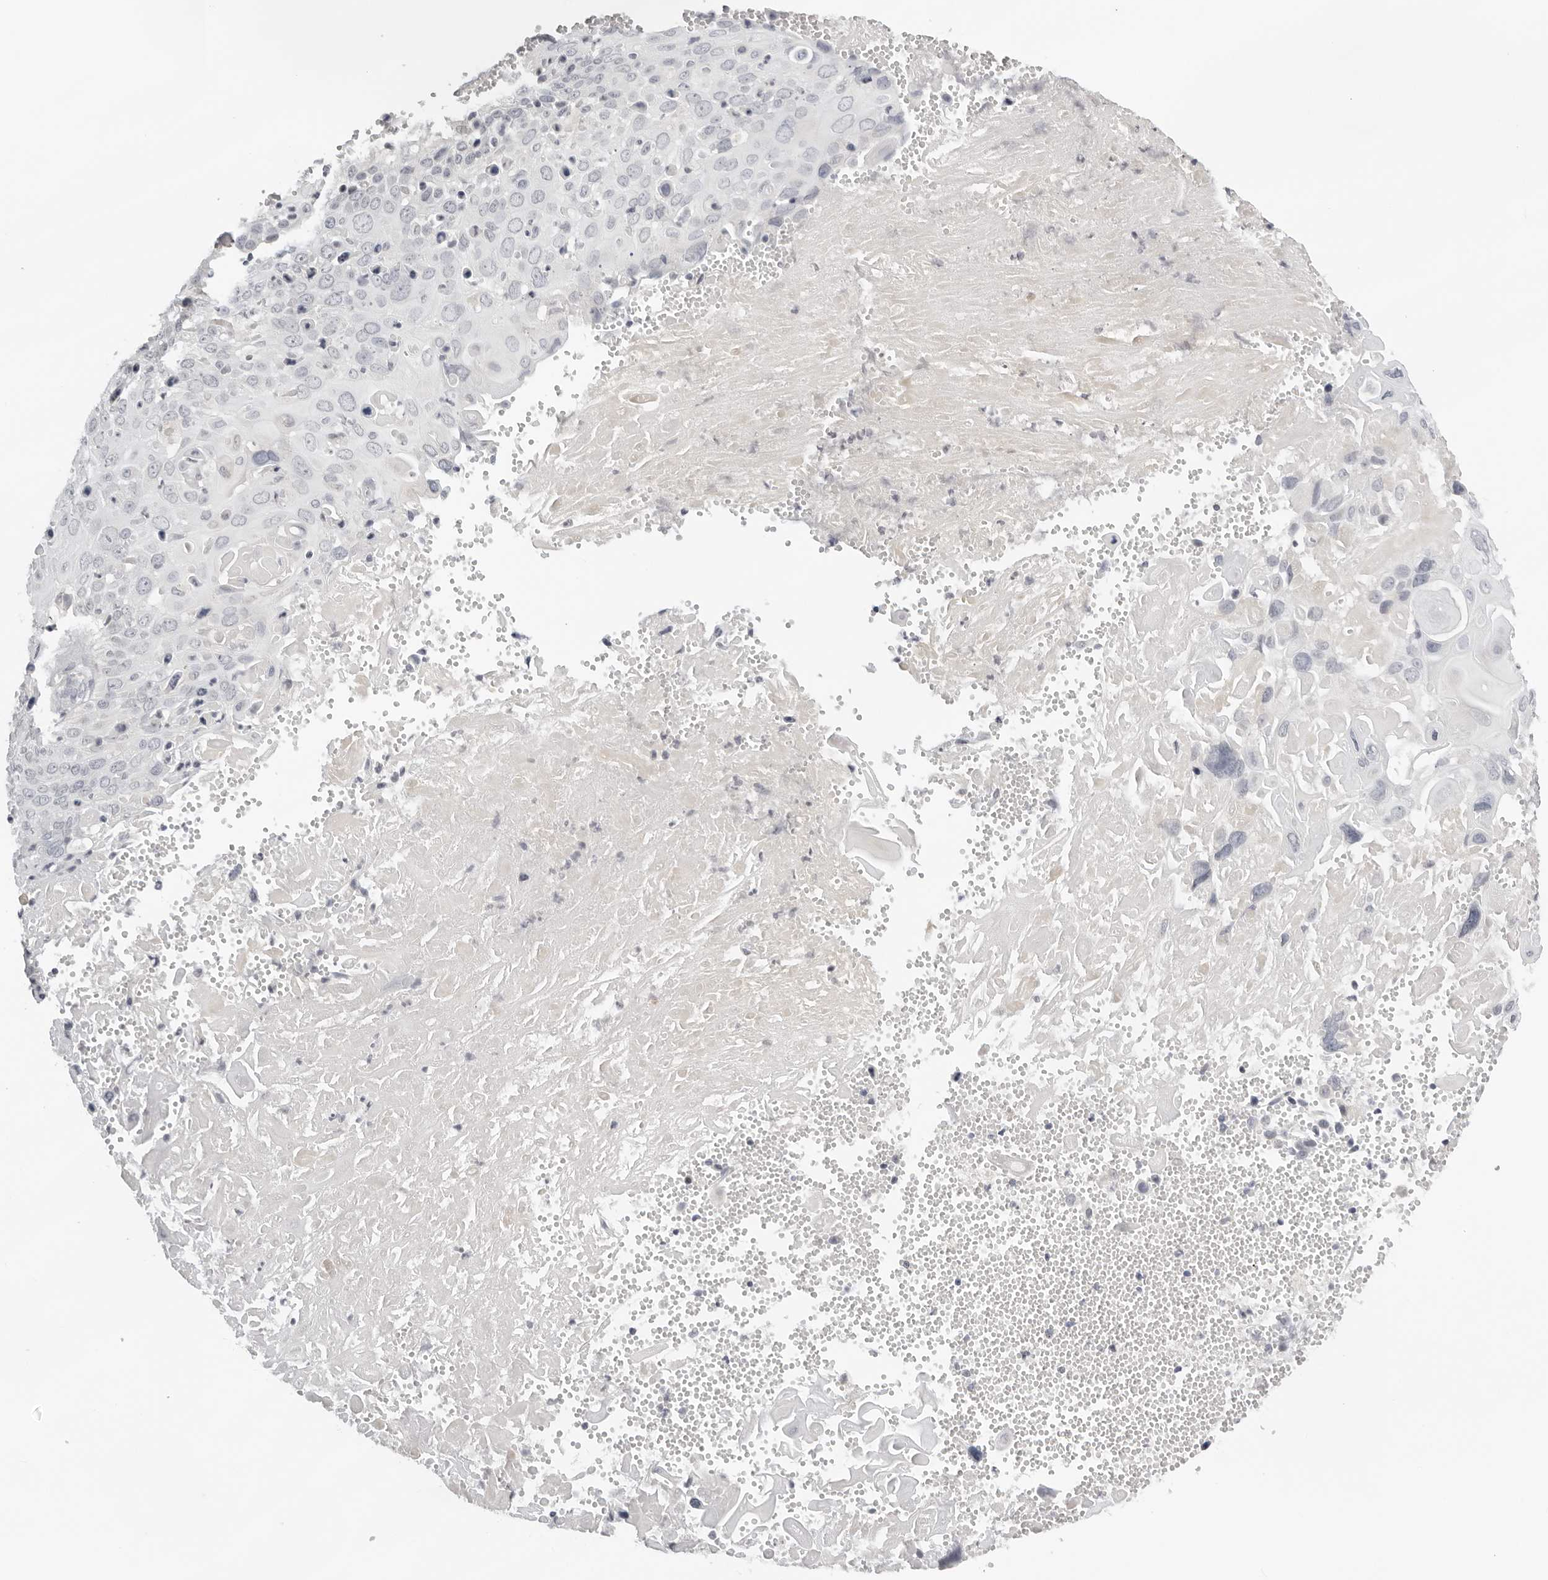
{"staining": {"intensity": "negative", "quantity": "none", "location": "none"}, "tissue": "cervical cancer", "cell_type": "Tumor cells", "image_type": "cancer", "snomed": [{"axis": "morphology", "description": "Squamous cell carcinoma, NOS"}, {"axis": "topography", "description": "Cervix"}], "caption": "A micrograph of cervical cancer (squamous cell carcinoma) stained for a protein displays no brown staining in tumor cells.", "gene": "ACP6", "patient": {"sex": "female", "age": 74}}